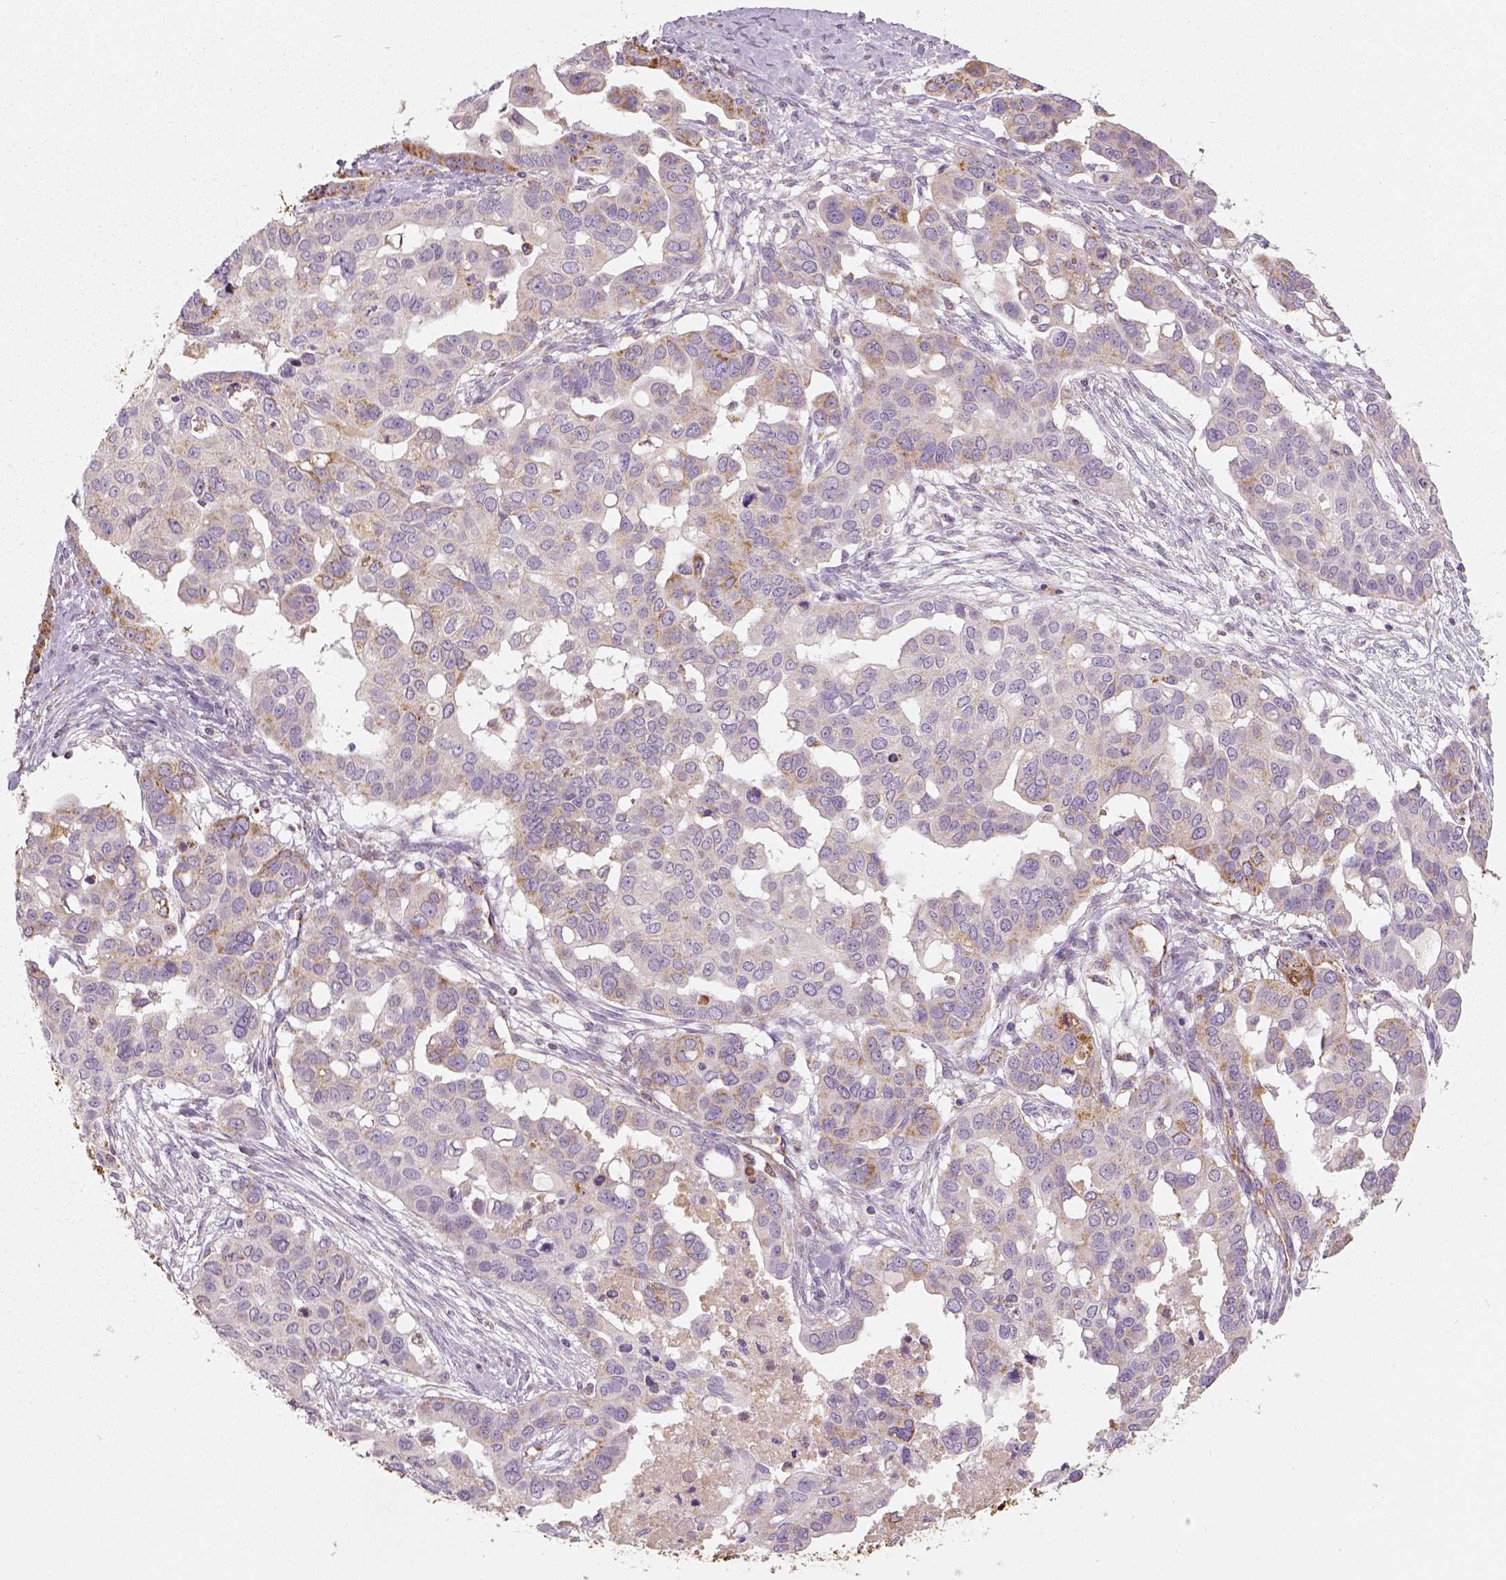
{"staining": {"intensity": "moderate", "quantity": "<25%", "location": "cytoplasmic/membranous"}, "tissue": "ovarian cancer", "cell_type": "Tumor cells", "image_type": "cancer", "snomed": [{"axis": "morphology", "description": "Carcinoma, endometroid"}, {"axis": "topography", "description": "Ovary"}], "caption": "Ovarian cancer stained for a protein (brown) shows moderate cytoplasmic/membranous positive expression in about <25% of tumor cells.", "gene": "PGAM5", "patient": {"sex": "female", "age": 78}}